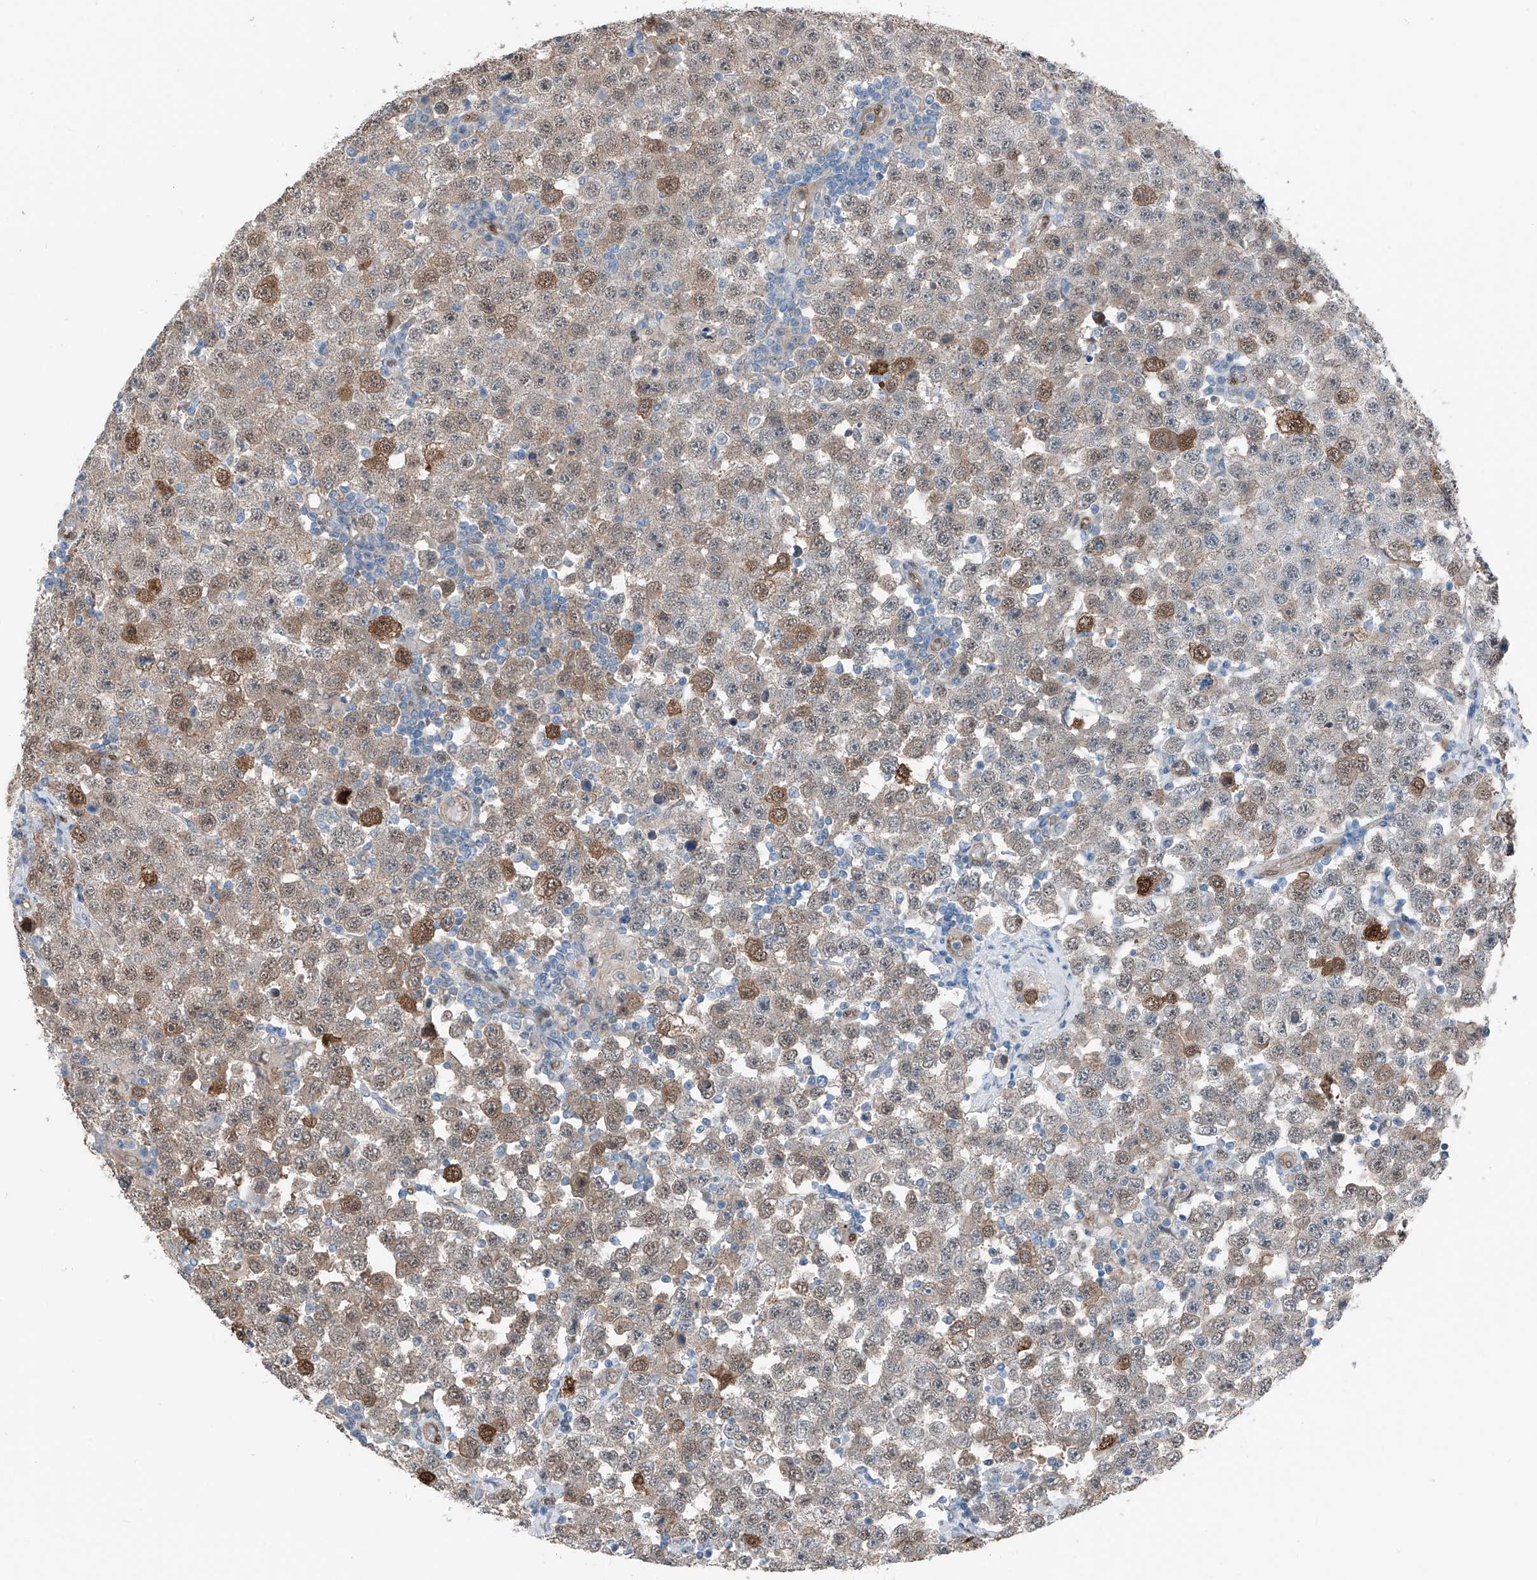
{"staining": {"intensity": "strong", "quantity": "<25%", "location": "cytoplasmic/membranous,nuclear"}, "tissue": "testis cancer", "cell_type": "Tumor cells", "image_type": "cancer", "snomed": [{"axis": "morphology", "description": "Seminoma, NOS"}, {"axis": "topography", "description": "Testis"}], "caption": "The immunohistochemical stain highlights strong cytoplasmic/membranous and nuclear positivity in tumor cells of testis cancer (seminoma) tissue.", "gene": "HSPA6", "patient": {"sex": "male", "age": 28}}